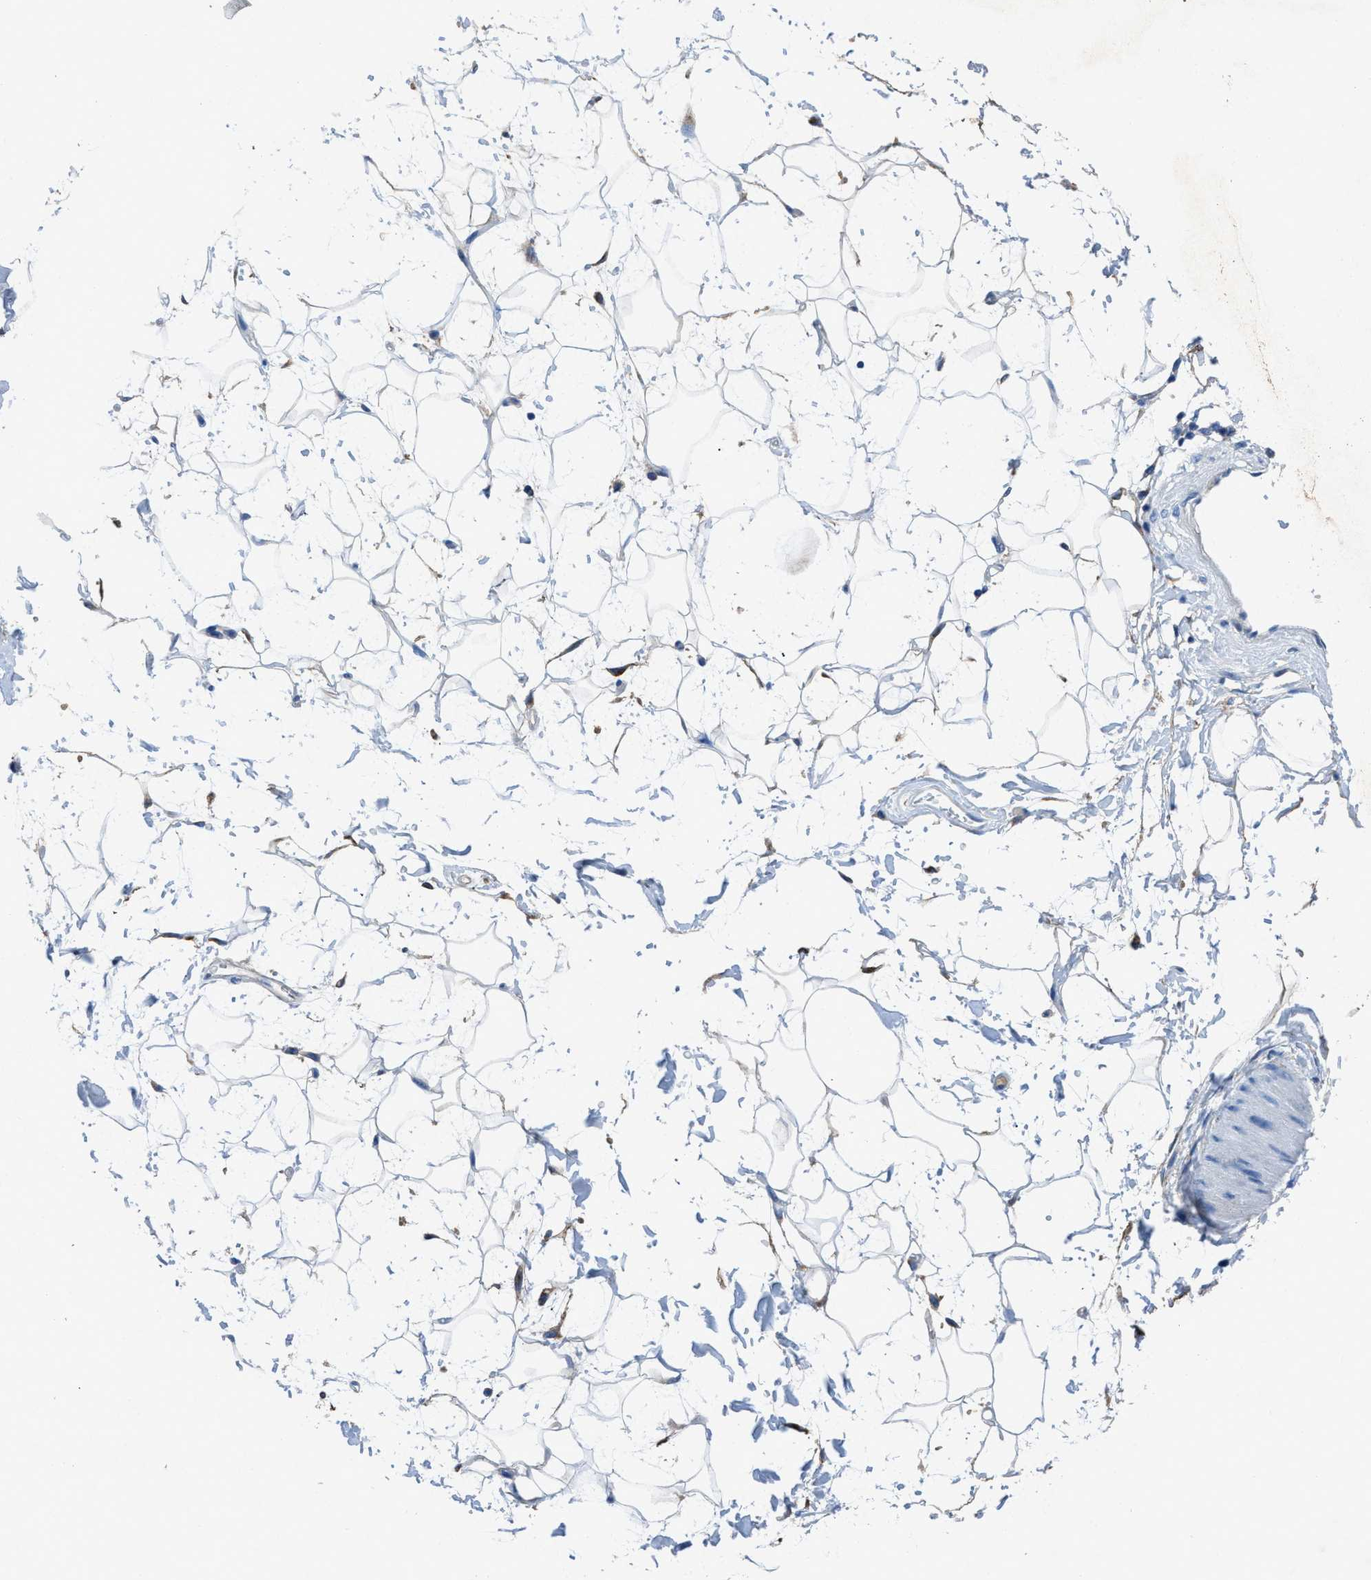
{"staining": {"intensity": "negative", "quantity": "none", "location": "none"}, "tissue": "adipose tissue", "cell_type": "Adipocytes", "image_type": "normal", "snomed": [{"axis": "morphology", "description": "Normal tissue, NOS"}, {"axis": "topography", "description": "Soft tissue"}], "caption": "Immunohistochemistry of benign human adipose tissue shows no positivity in adipocytes. (Stains: DAB (3,3'-diaminobenzidine) IHC with hematoxylin counter stain, Microscopy: brightfield microscopy at high magnification).", "gene": "PTGFRN", "patient": {"sex": "male", "age": 72}}